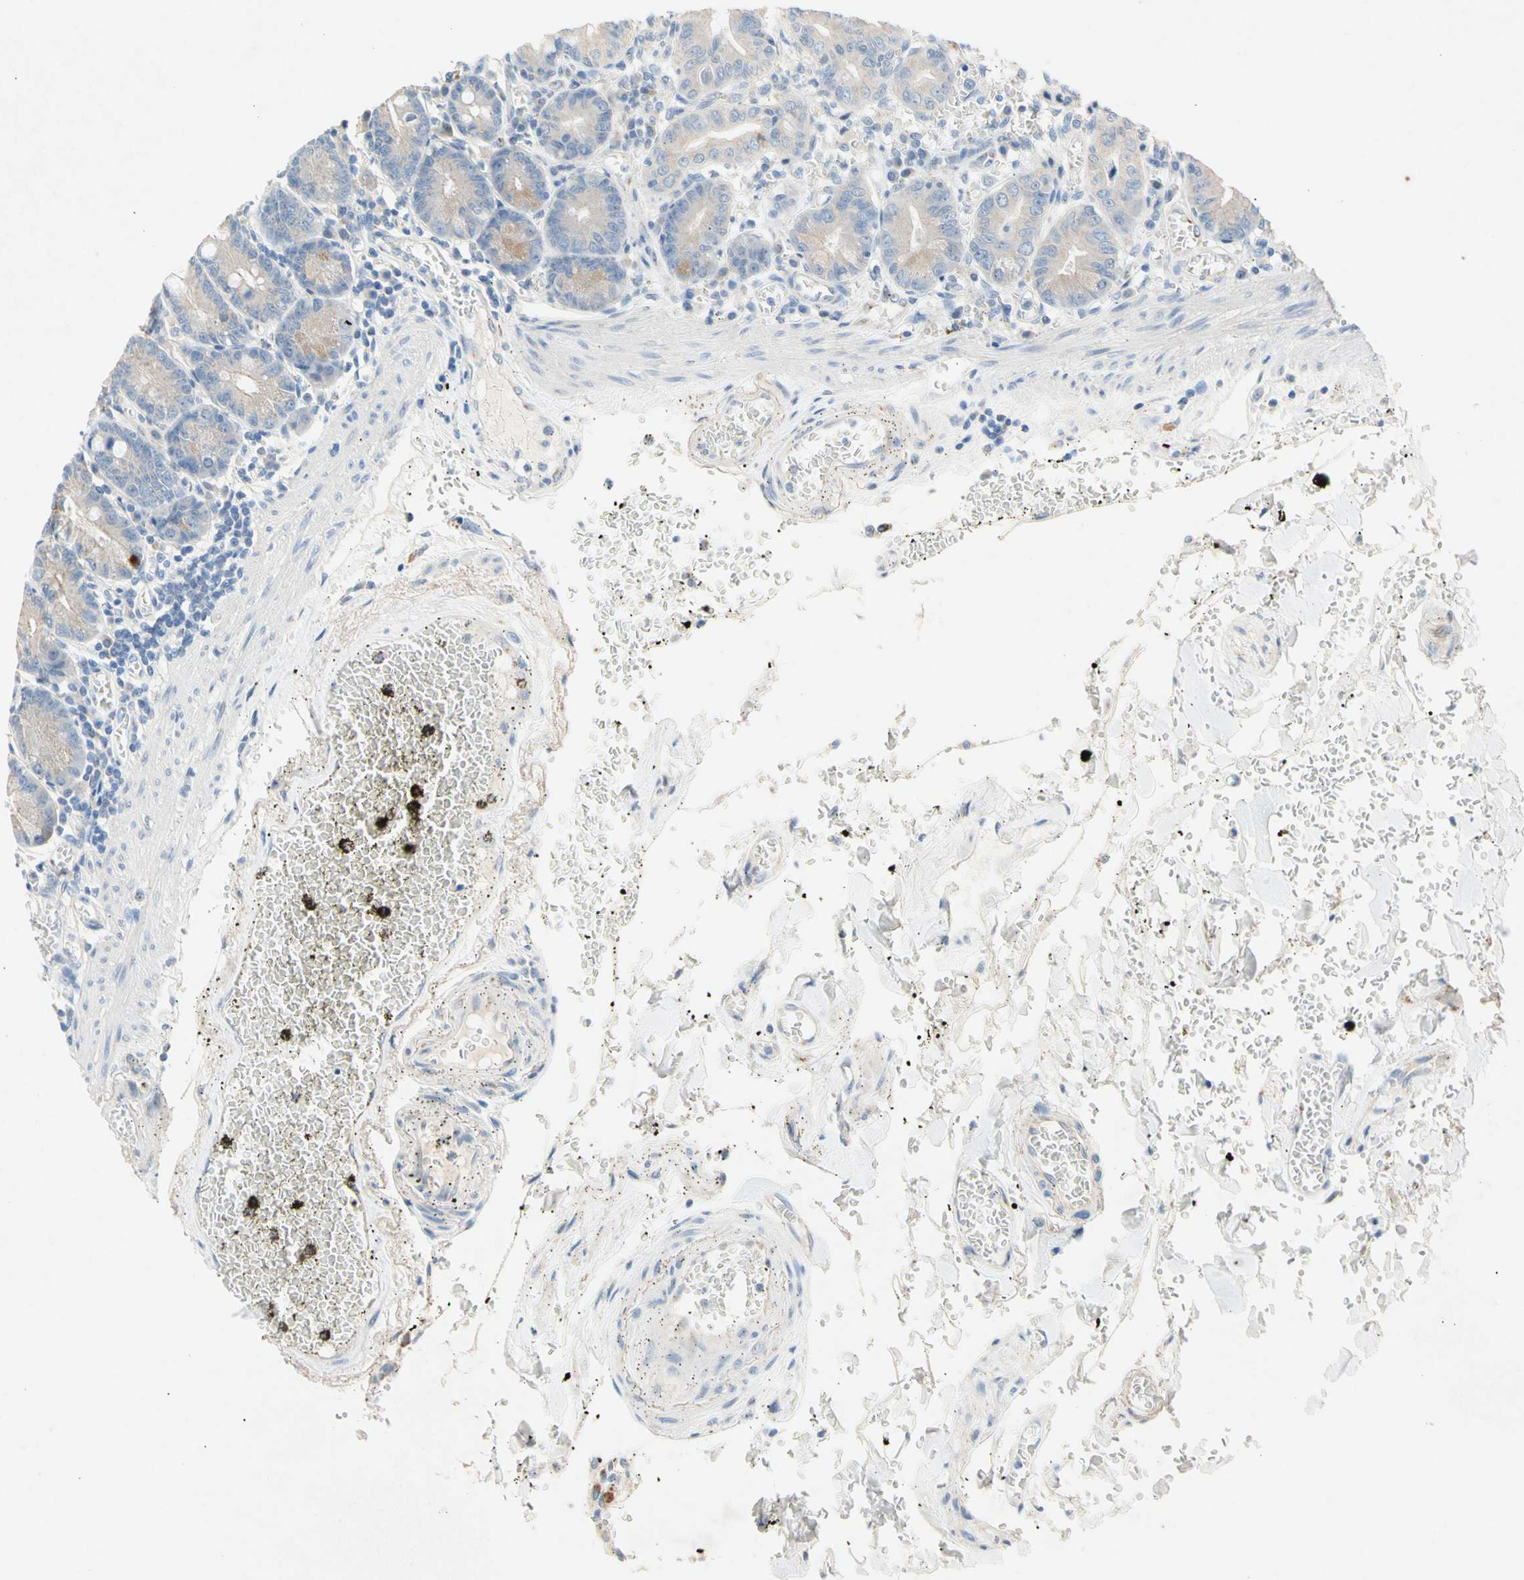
{"staining": {"intensity": "weak", "quantity": "25%-75%", "location": "cytoplasmic/membranous"}, "tissue": "small intestine", "cell_type": "Glandular cells", "image_type": "normal", "snomed": [{"axis": "morphology", "description": "Normal tissue, NOS"}, {"axis": "topography", "description": "Small intestine"}], "caption": "Immunohistochemistry image of unremarkable small intestine: small intestine stained using IHC demonstrates low levels of weak protein expression localized specifically in the cytoplasmic/membranous of glandular cells, appearing as a cytoplasmic/membranous brown color.", "gene": "GASK1B", "patient": {"sex": "male", "age": 71}}